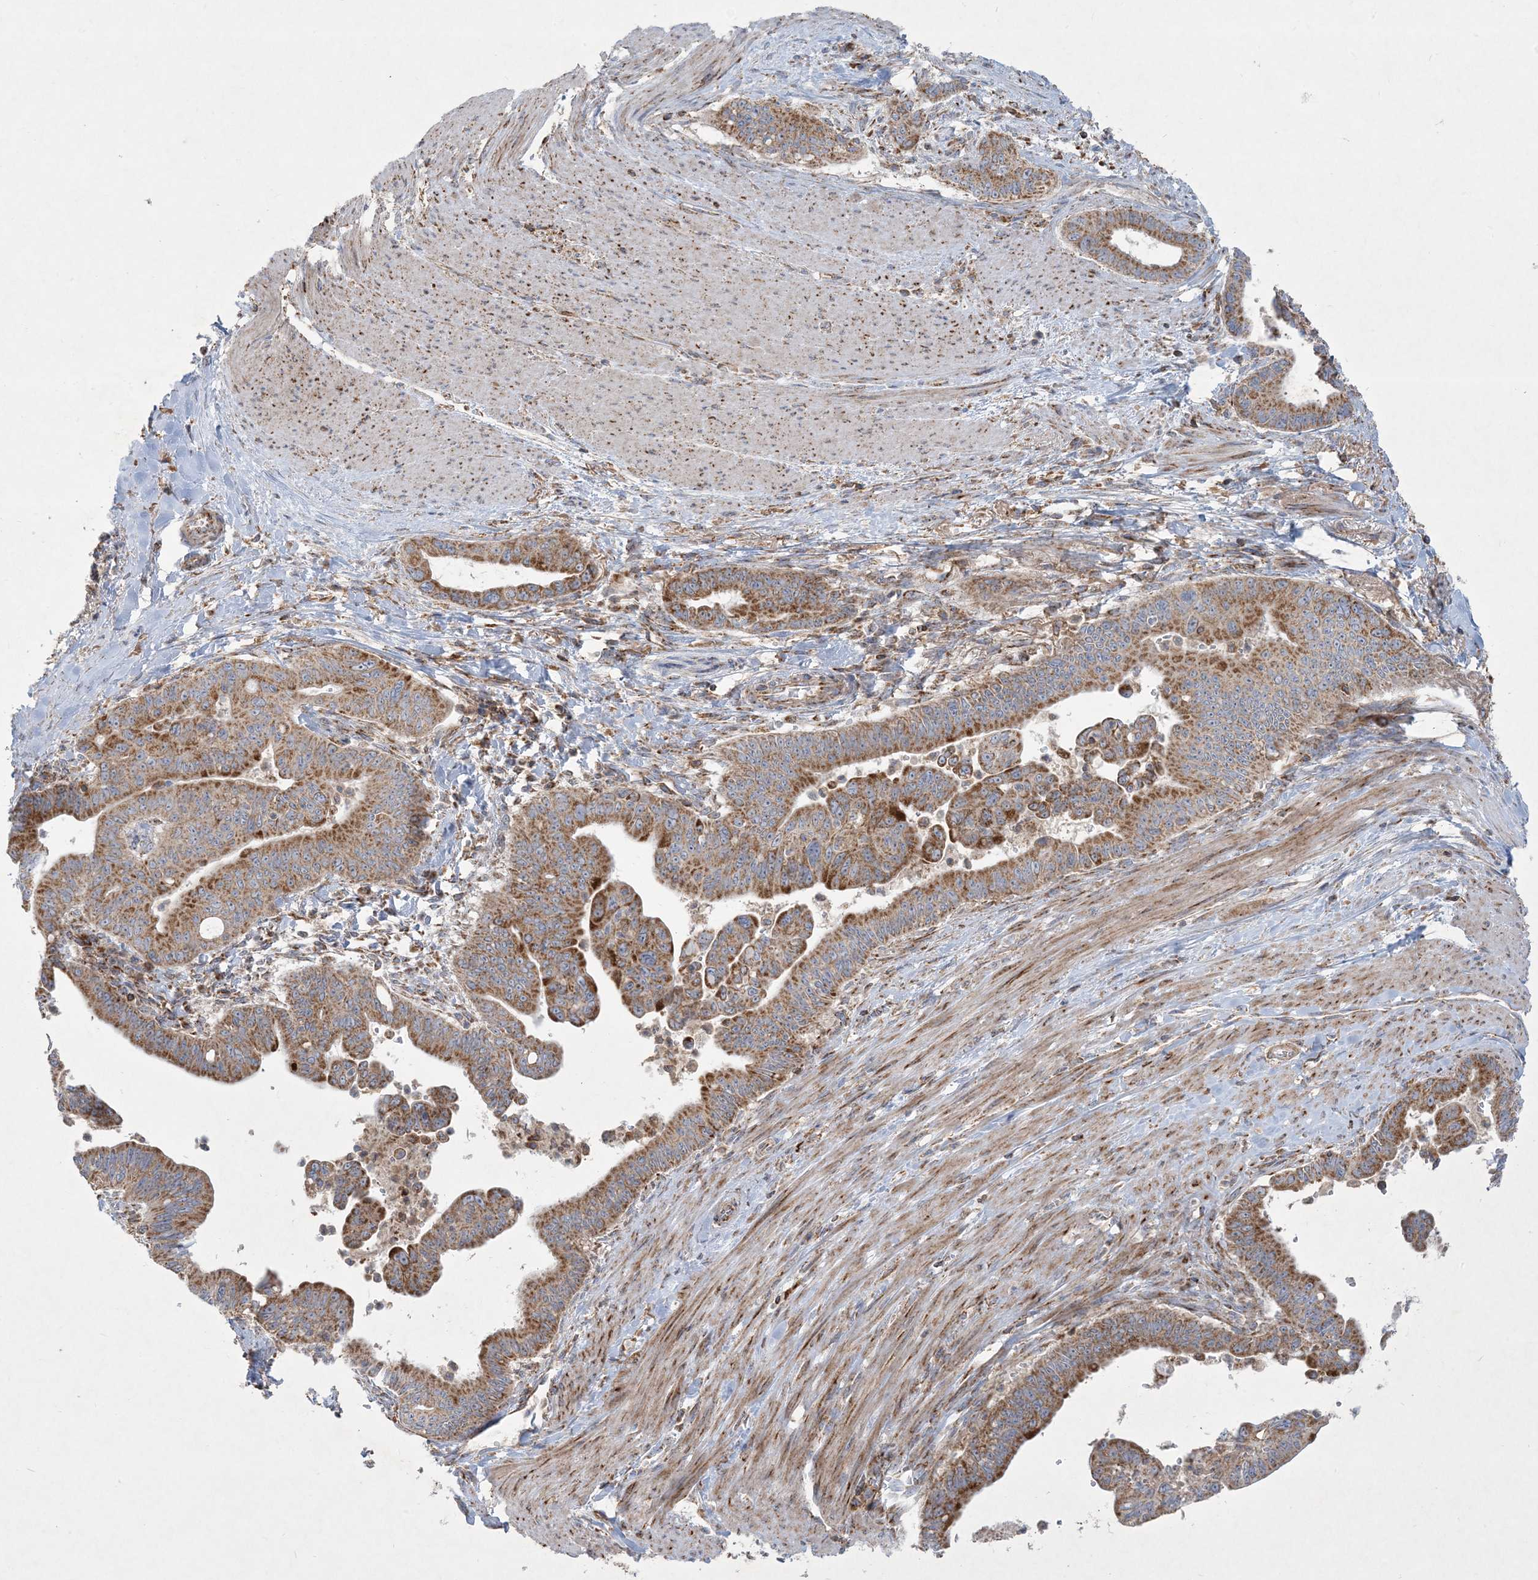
{"staining": {"intensity": "moderate", "quantity": ">75%", "location": "cytoplasmic/membranous"}, "tissue": "pancreatic cancer", "cell_type": "Tumor cells", "image_type": "cancer", "snomed": [{"axis": "morphology", "description": "Adenocarcinoma, NOS"}, {"axis": "topography", "description": "Pancreas"}], "caption": "A photomicrograph showing moderate cytoplasmic/membranous positivity in about >75% of tumor cells in pancreatic cancer (adenocarcinoma), as visualized by brown immunohistochemical staining.", "gene": "BEND4", "patient": {"sex": "male", "age": 70}}